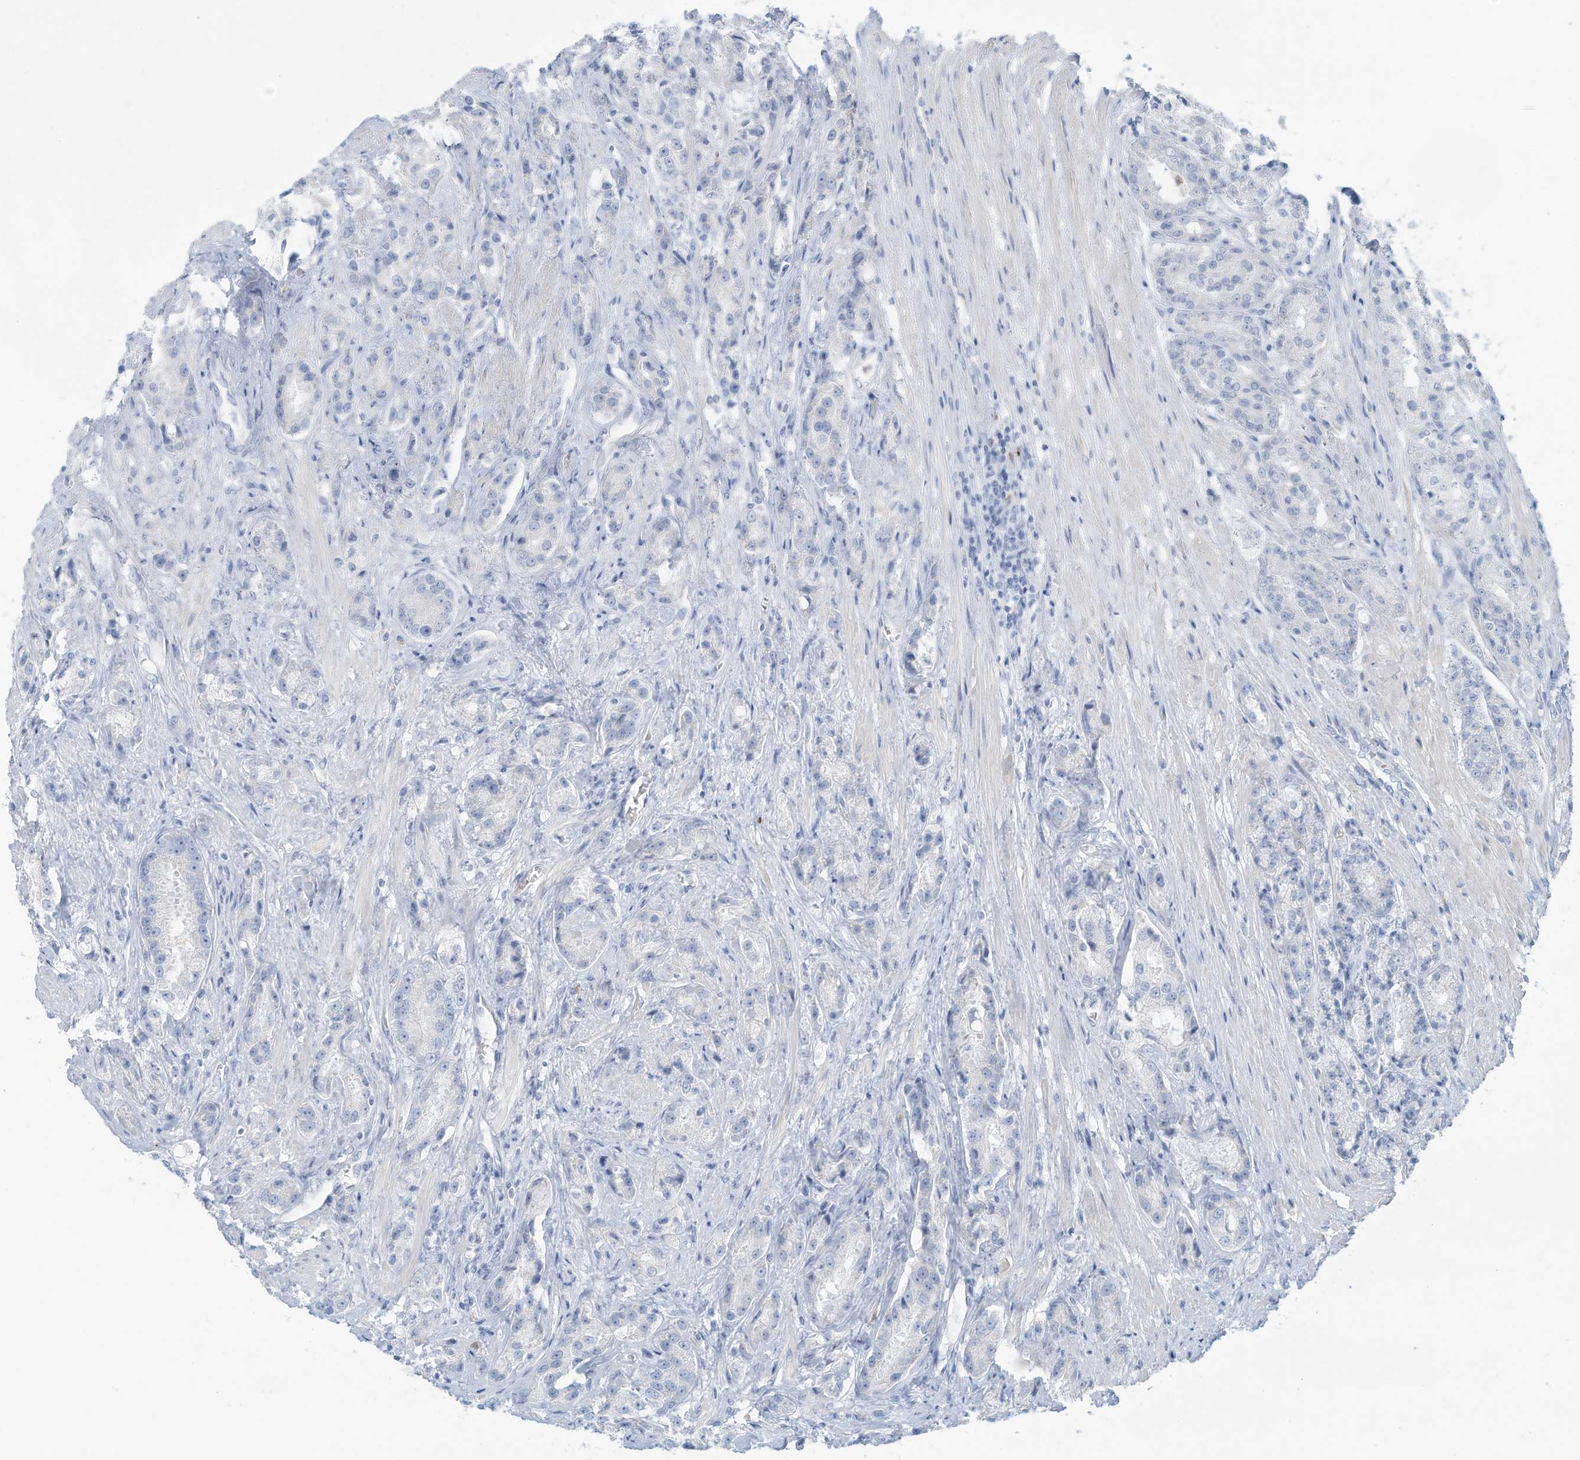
{"staining": {"intensity": "negative", "quantity": "none", "location": "none"}, "tissue": "prostate cancer", "cell_type": "Tumor cells", "image_type": "cancer", "snomed": [{"axis": "morphology", "description": "Adenocarcinoma, High grade"}, {"axis": "topography", "description": "Prostate"}], "caption": "An IHC histopathology image of prostate high-grade adenocarcinoma is shown. There is no staining in tumor cells of prostate high-grade adenocarcinoma.", "gene": "ERI2", "patient": {"sex": "male", "age": 60}}